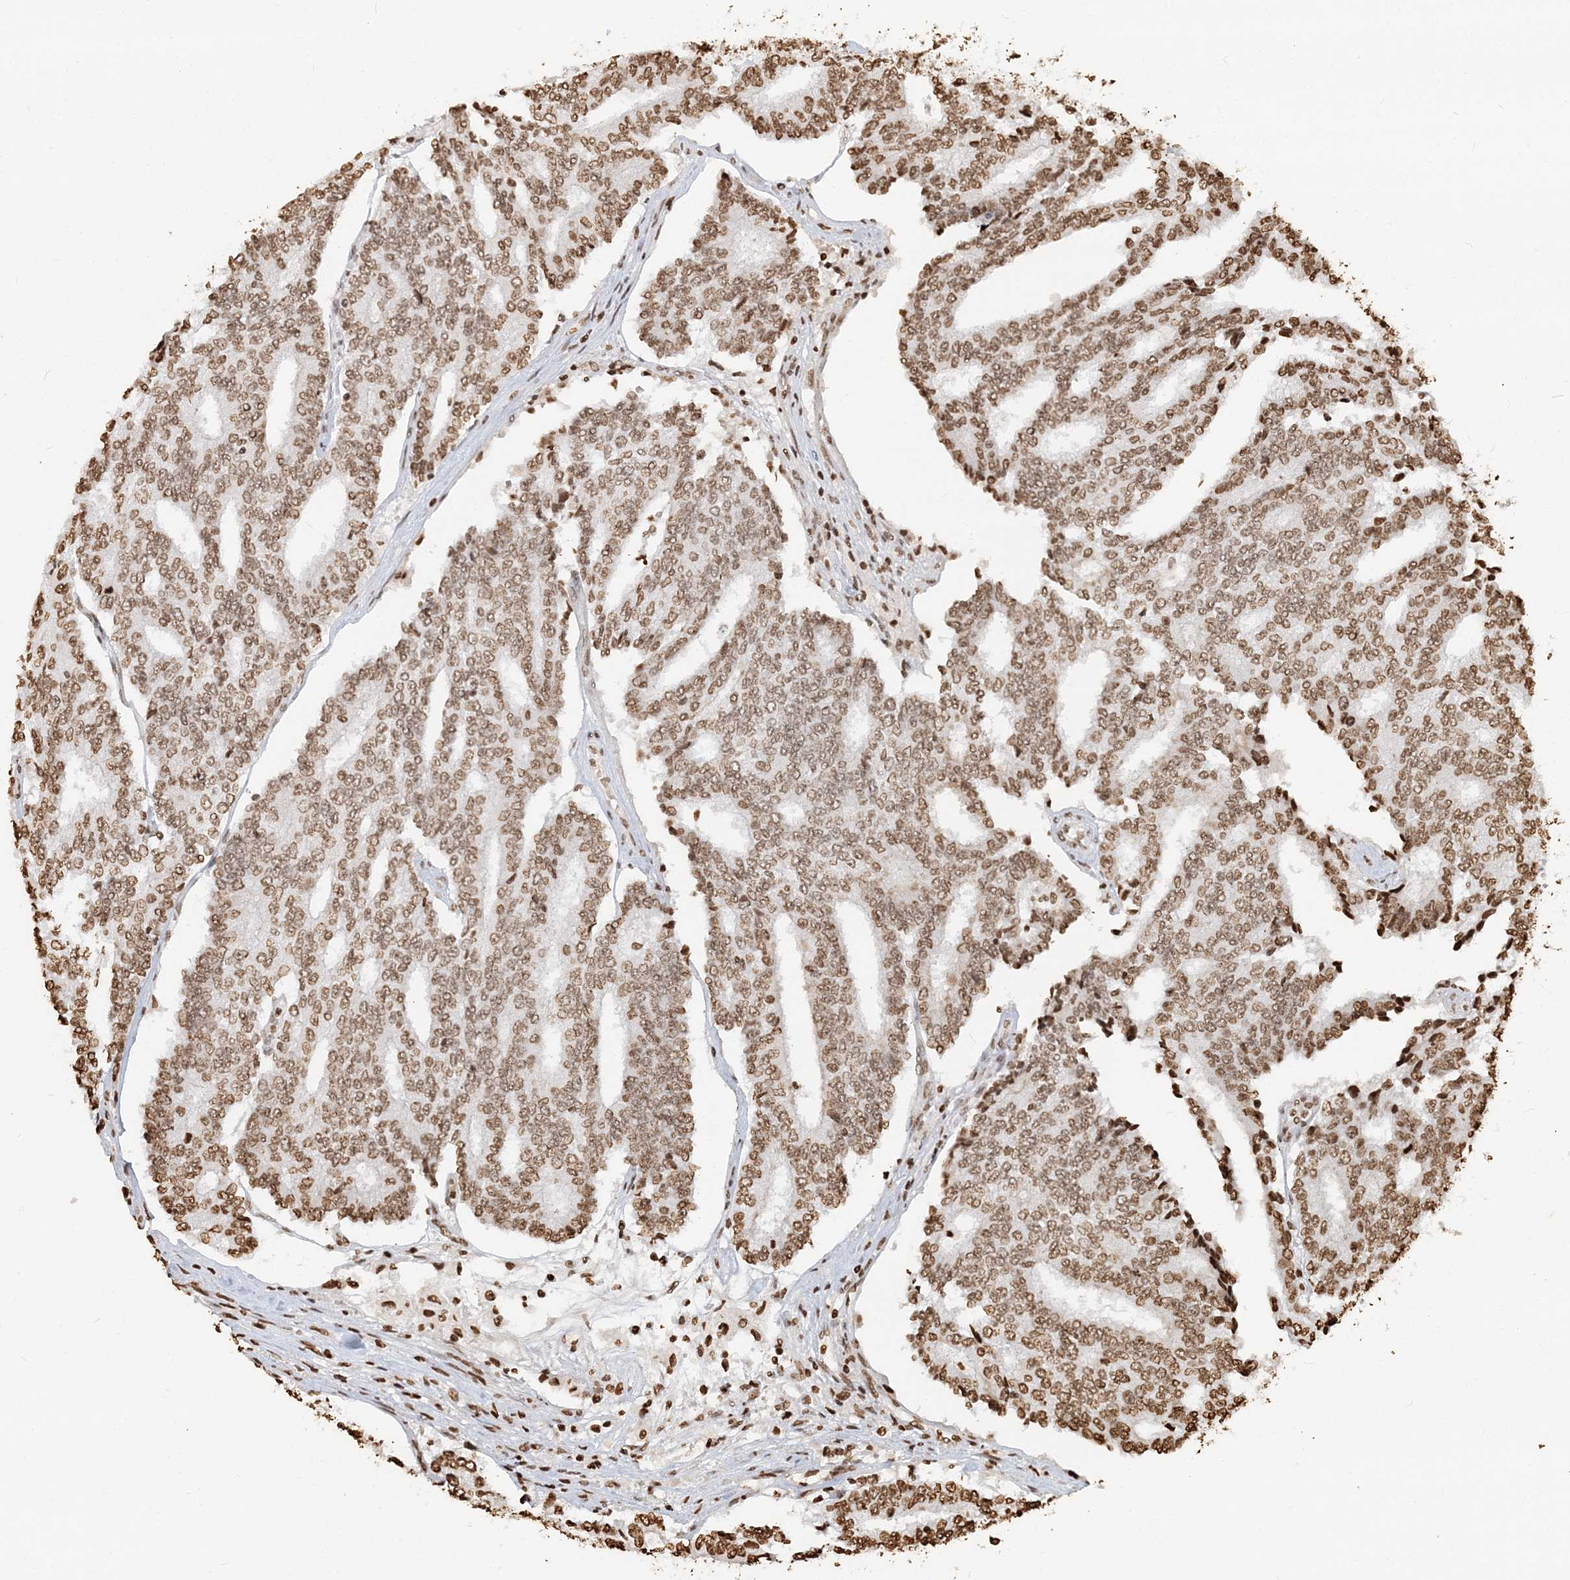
{"staining": {"intensity": "moderate", "quantity": ">75%", "location": "nuclear"}, "tissue": "prostate cancer", "cell_type": "Tumor cells", "image_type": "cancer", "snomed": [{"axis": "morphology", "description": "Normal tissue, NOS"}, {"axis": "morphology", "description": "Adenocarcinoma, High grade"}, {"axis": "topography", "description": "Prostate"}, {"axis": "topography", "description": "Seminal veicle"}], "caption": "IHC image of neoplastic tissue: prostate cancer stained using IHC demonstrates medium levels of moderate protein expression localized specifically in the nuclear of tumor cells, appearing as a nuclear brown color.", "gene": "H3-3B", "patient": {"sex": "male", "age": 55}}